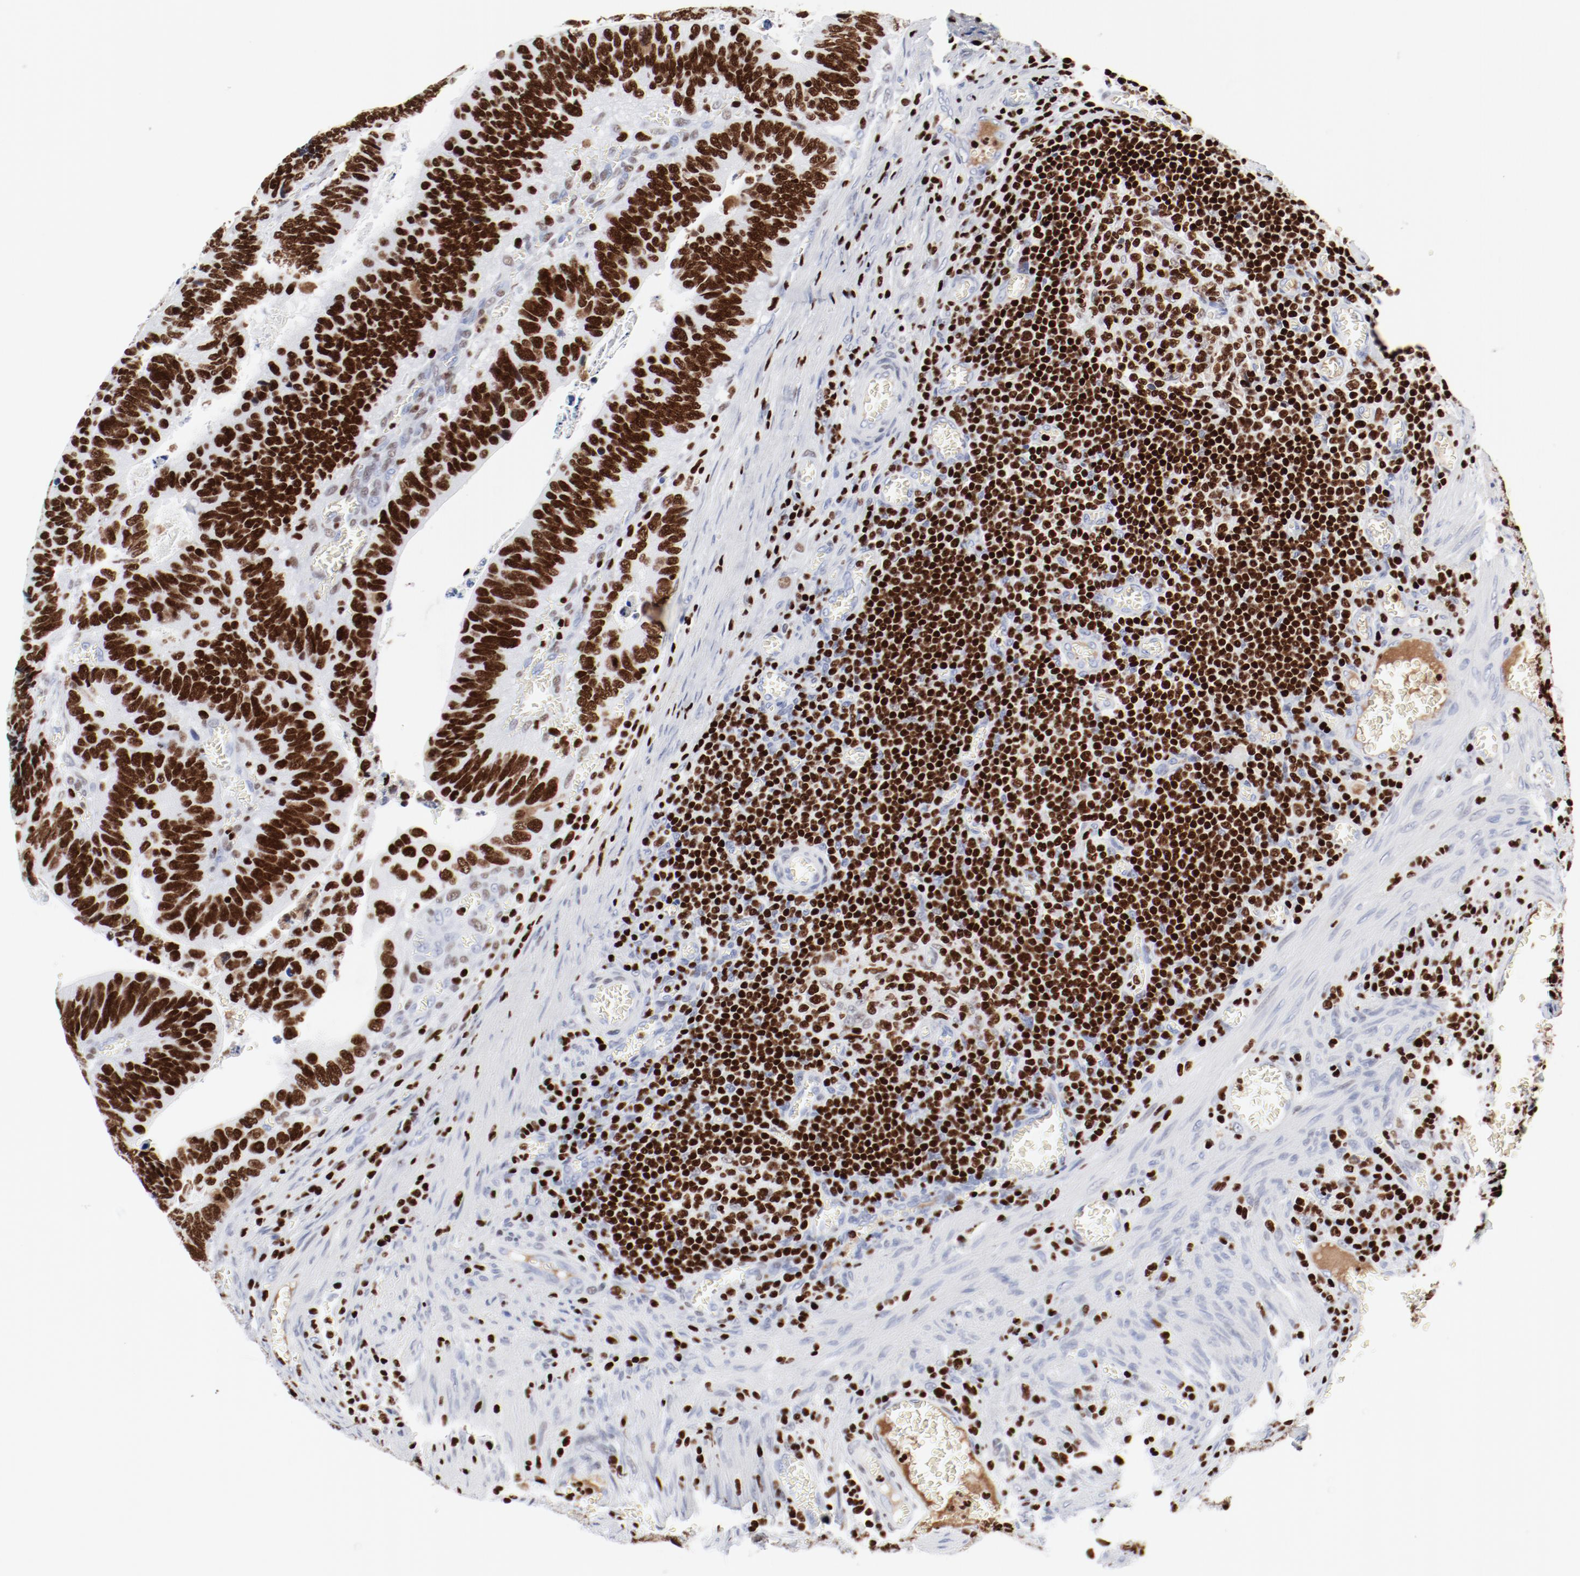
{"staining": {"intensity": "strong", "quantity": ">75%", "location": "nuclear"}, "tissue": "colorectal cancer", "cell_type": "Tumor cells", "image_type": "cancer", "snomed": [{"axis": "morphology", "description": "Adenocarcinoma, NOS"}, {"axis": "topography", "description": "Colon"}], "caption": "Immunohistochemistry of human adenocarcinoma (colorectal) demonstrates high levels of strong nuclear staining in about >75% of tumor cells.", "gene": "SMARCC2", "patient": {"sex": "male", "age": 72}}